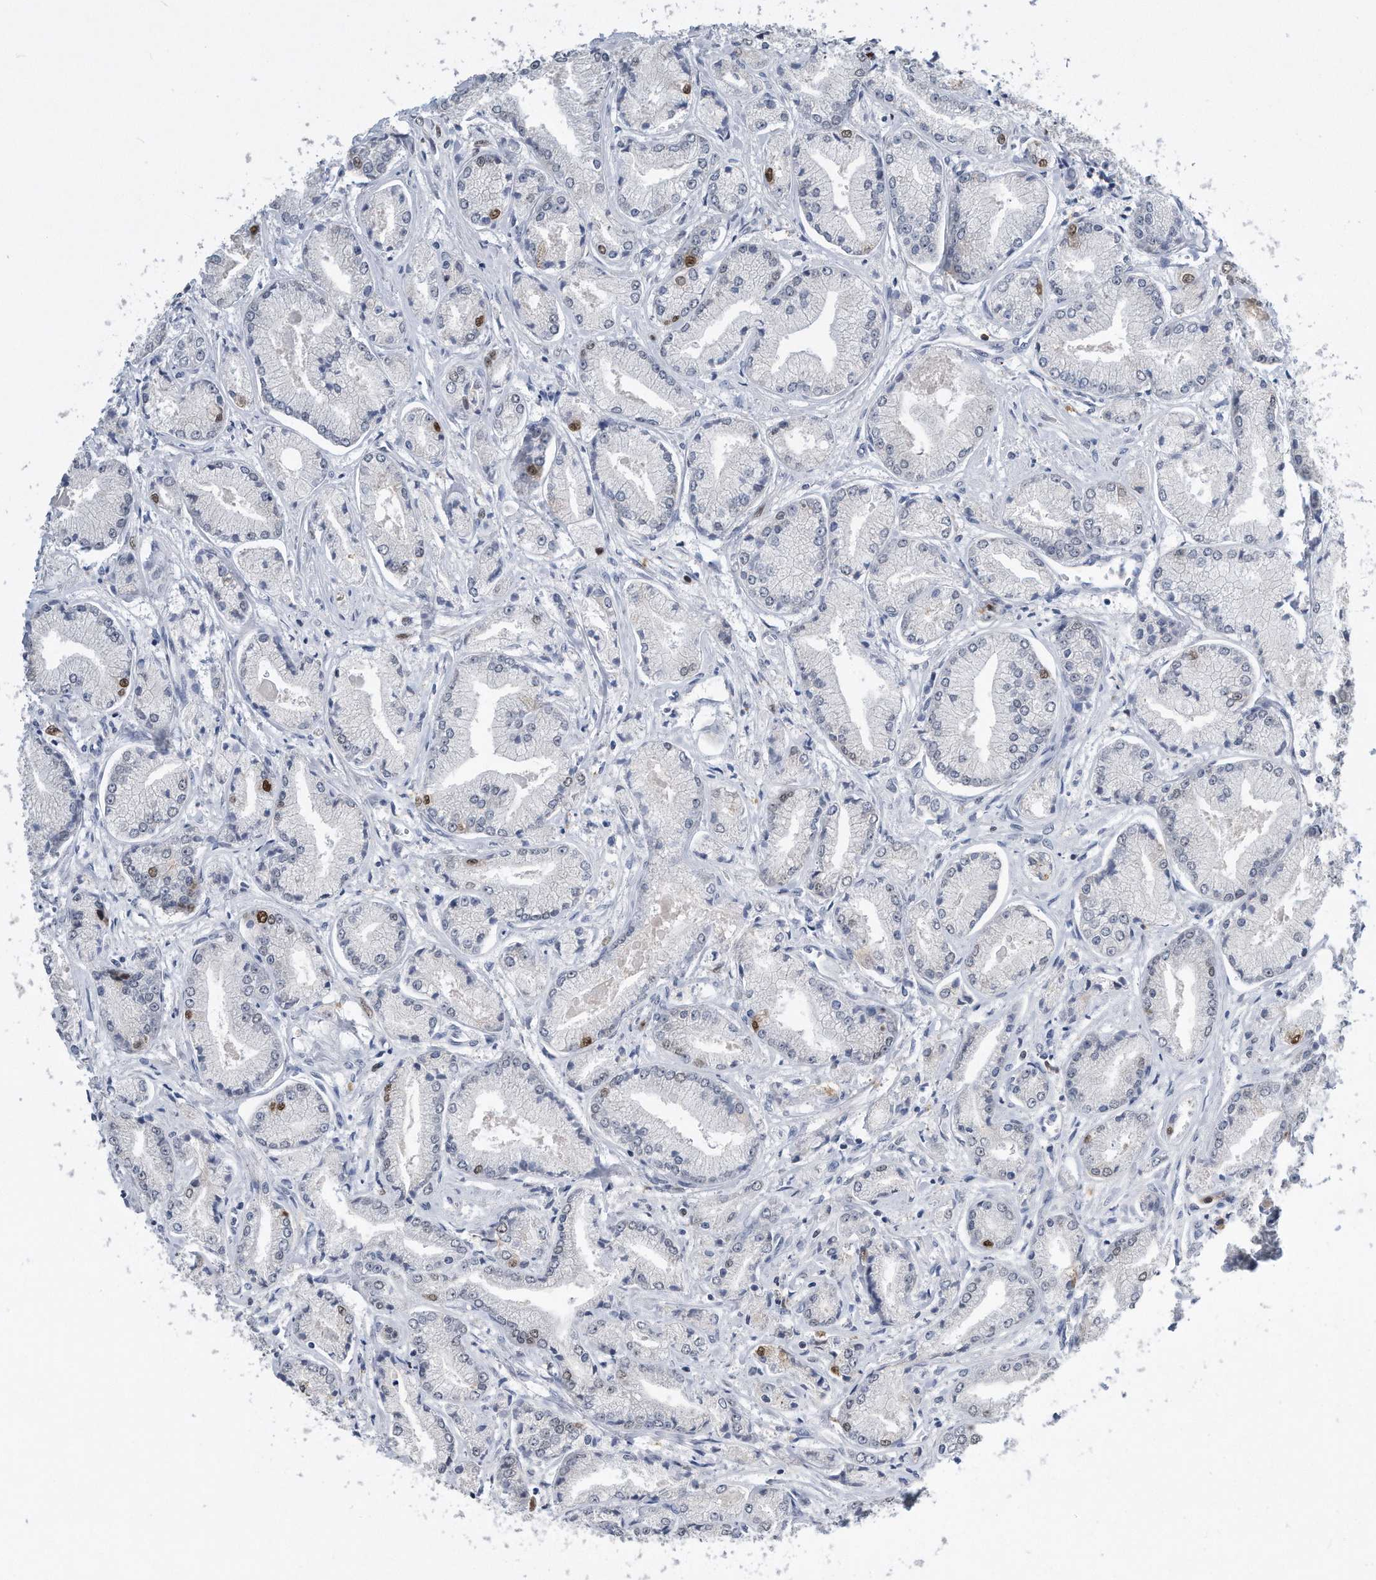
{"staining": {"intensity": "negative", "quantity": "none", "location": "none"}, "tissue": "prostate cancer", "cell_type": "Tumor cells", "image_type": "cancer", "snomed": [{"axis": "morphology", "description": "Adenocarcinoma, Low grade"}, {"axis": "topography", "description": "Prostate"}], "caption": "Immunohistochemistry (IHC) histopathology image of neoplastic tissue: human prostate low-grade adenocarcinoma stained with DAB (3,3'-diaminobenzidine) shows no significant protein positivity in tumor cells. (DAB (3,3'-diaminobenzidine) immunohistochemistry (IHC) visualized using brightfield microscopy, high magnification).", "gene": "PCNA", "patient": {"sex": "male", "age": 60}}